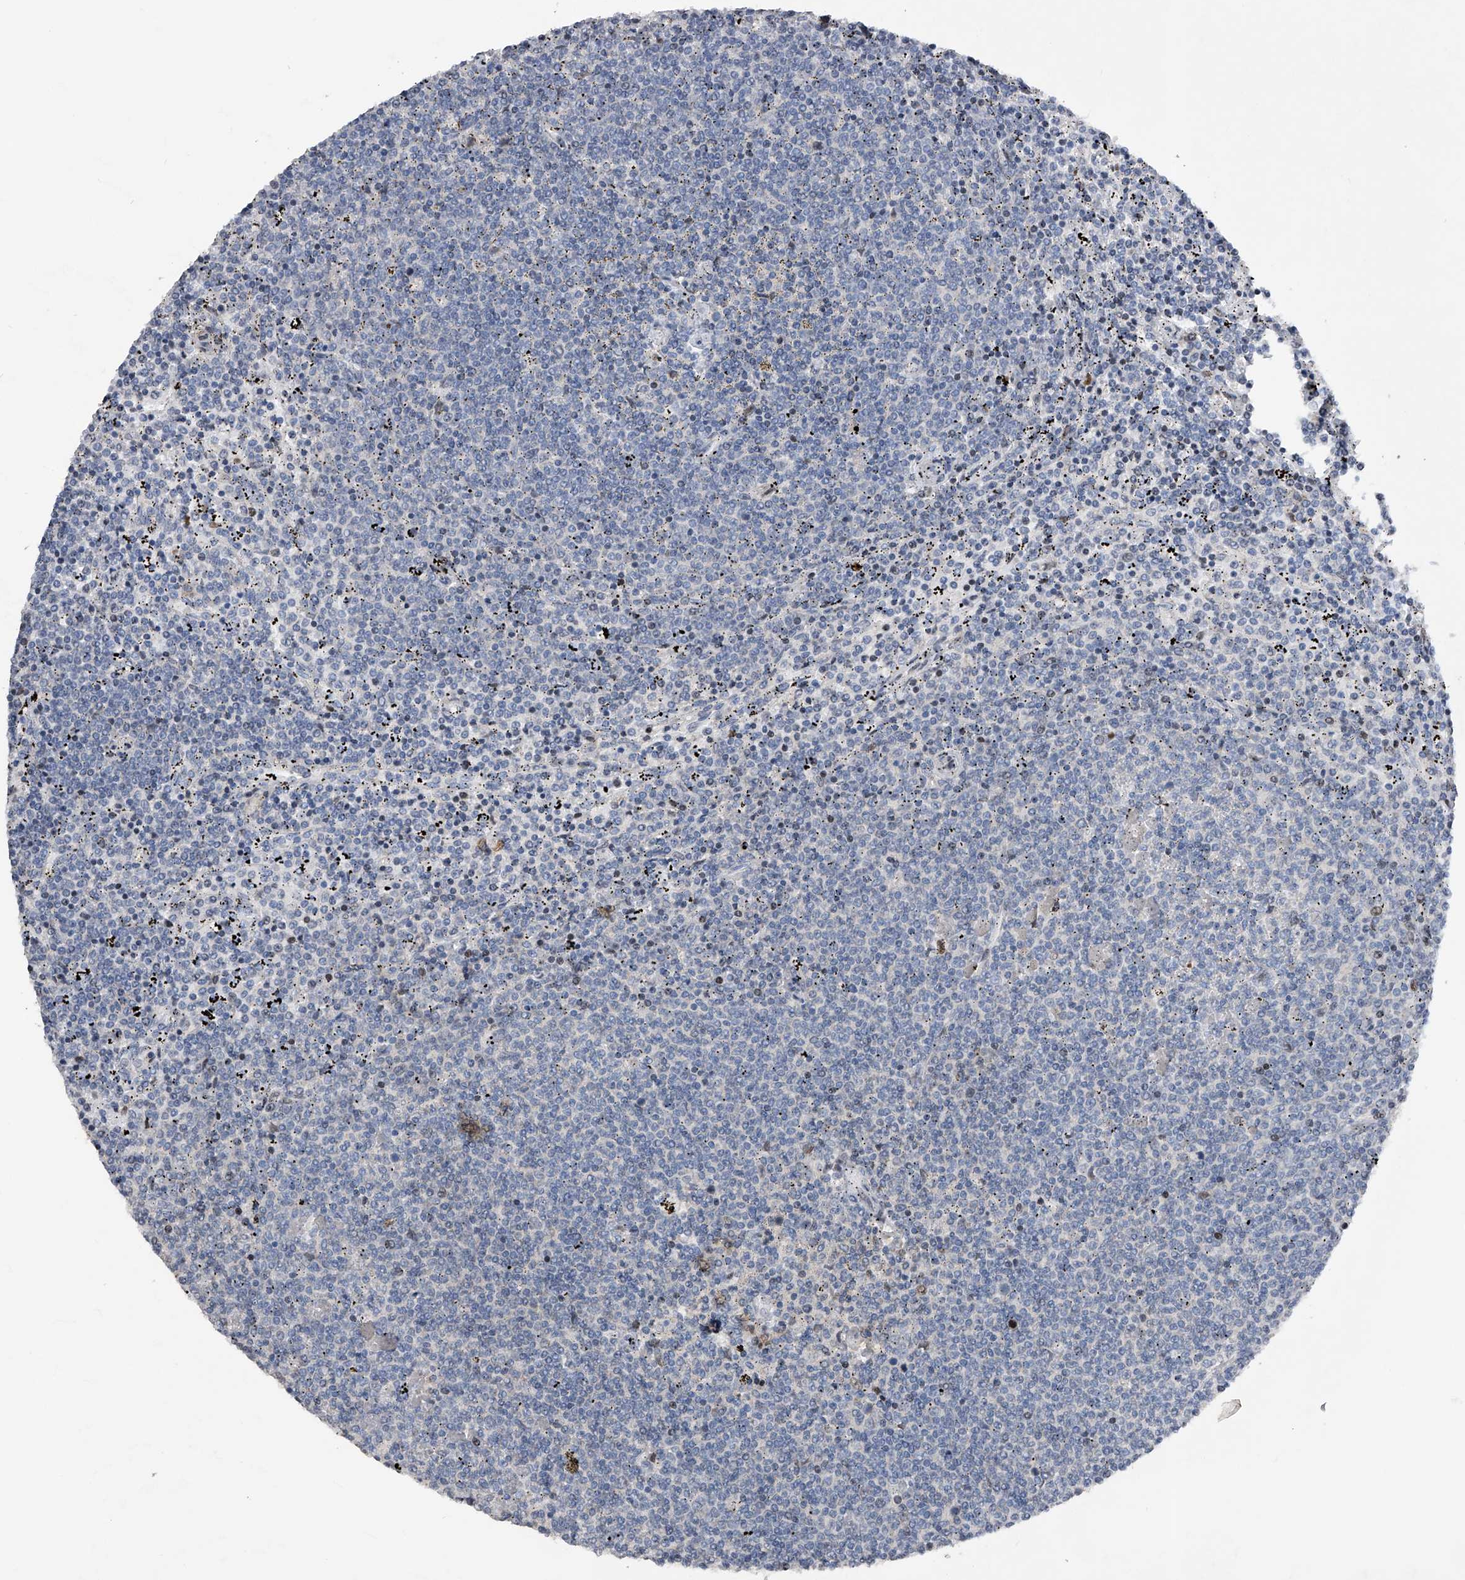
{"staining": {"intensity": "negative", "quantity": "none", "location": "none"}, "tissue": "lymphoma", "cell_type": "Tumor cells", "image_type": "cancer", "snomed": [{"axis": "morphology", "description": "Malignant lymphoma, non-Hodgkin's type, Low grade"}, {"axis": "topography", "description": "Spleen"}], "caption": "High magnification brightfield microscopy of lymphoma stained with DAB (brown) and counterstained with hematoxylin (blue): tumor cells show no significant staining.", "gene": "RWDD2A", "patient": {"sex": "female", "age": 50}}